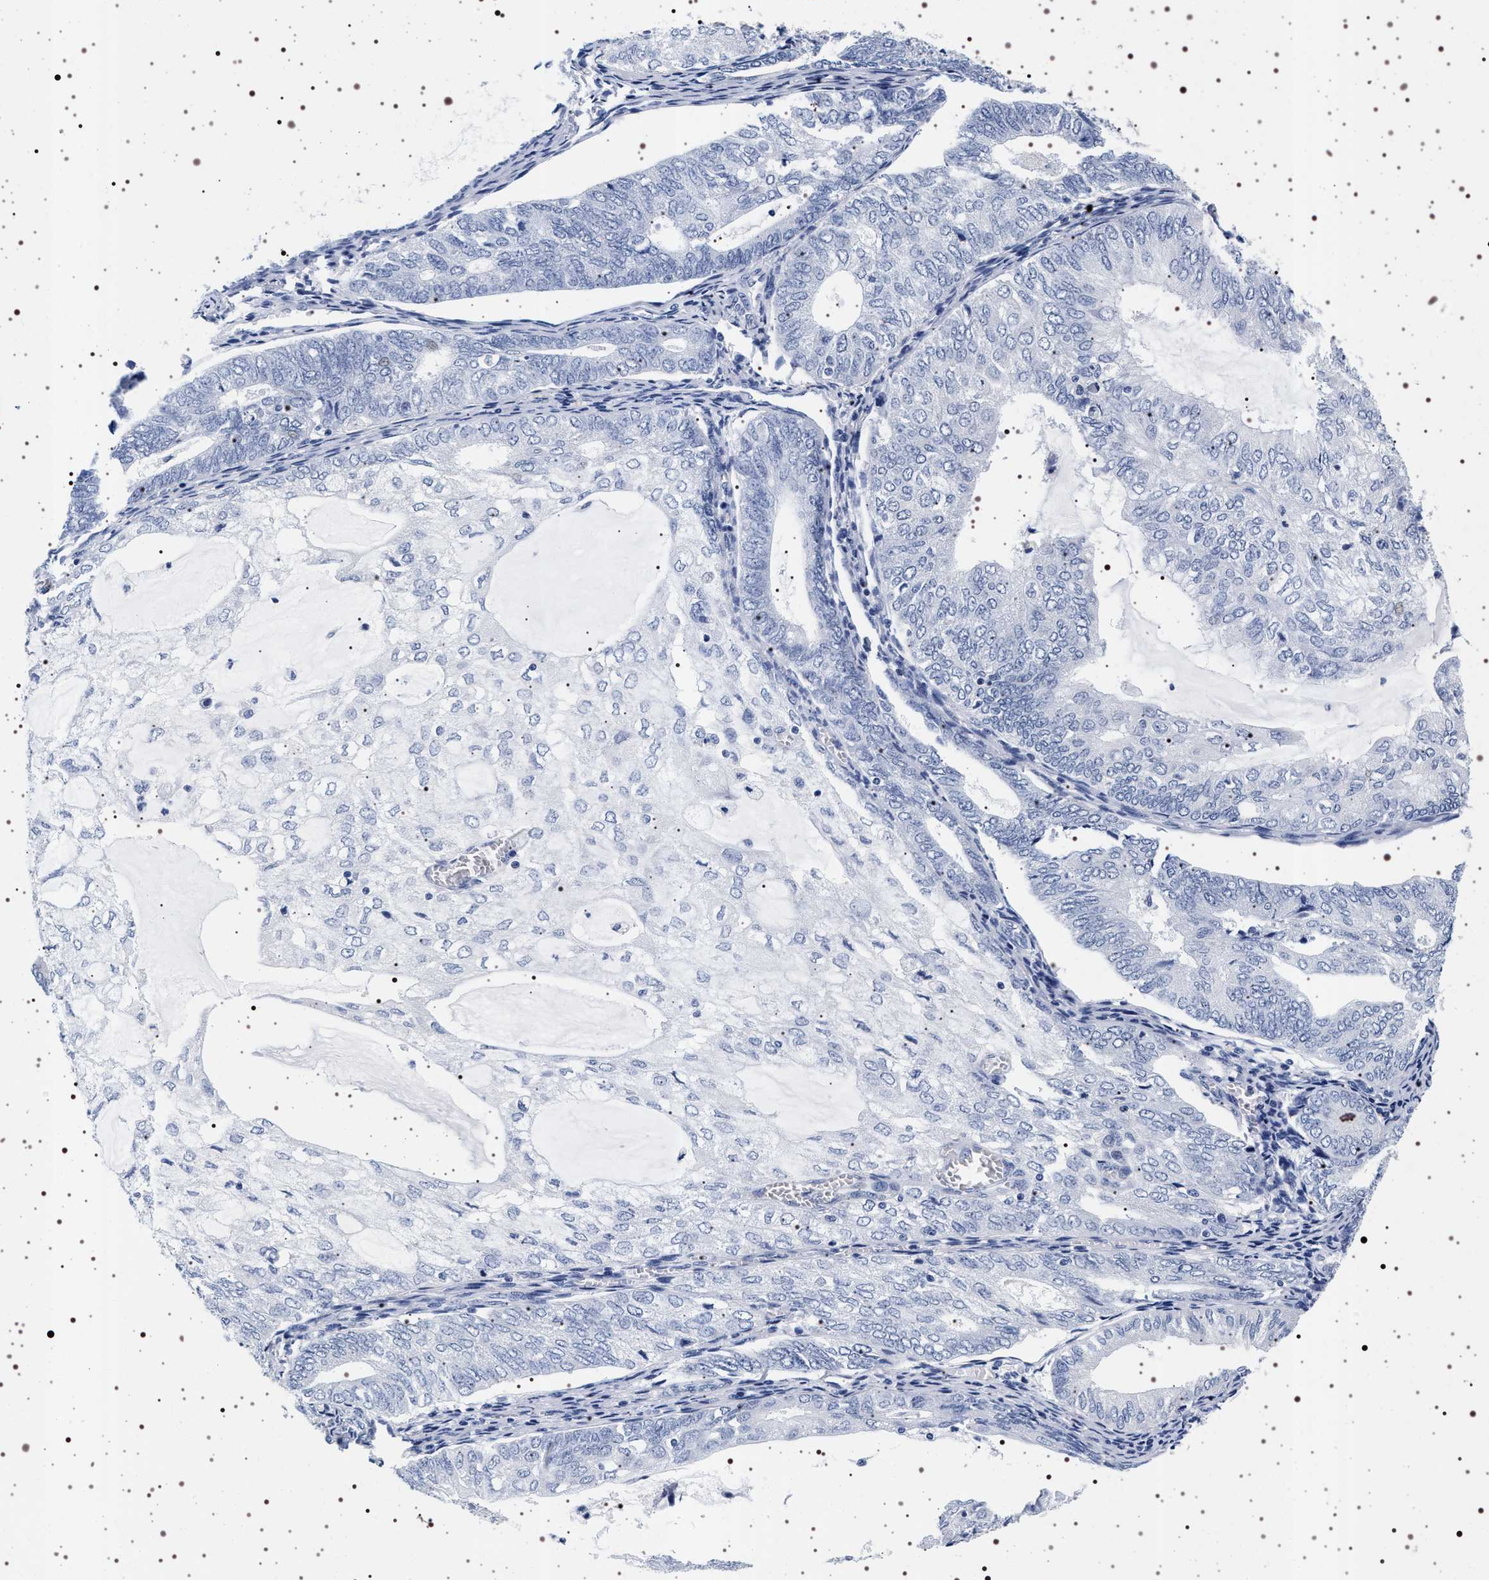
{"staining": {"intensity": "negative", "quantity": "none", "location": "none"}, "tissue": "endometrial cancer", "cell_type": "Tumor cells", "image_type": "cancer", "snomed": [{"axis": "morphology", "description": "Adenocarcinoma, NOS"}, {"axis": "topography", "description": "Endometrium"}], "caption": "Immunohistochemistry (IHC) histopathology image of neoplastic tissue: endometrial adenocarcinoma stained with DAB reveals no significant protein expression in tumor cells. (Brightfield microscopy of DAB immunohistochemistry (IHC) at high magnification).", "gene": "SYN1", "patient": {"sex": "female", "age": 81}}